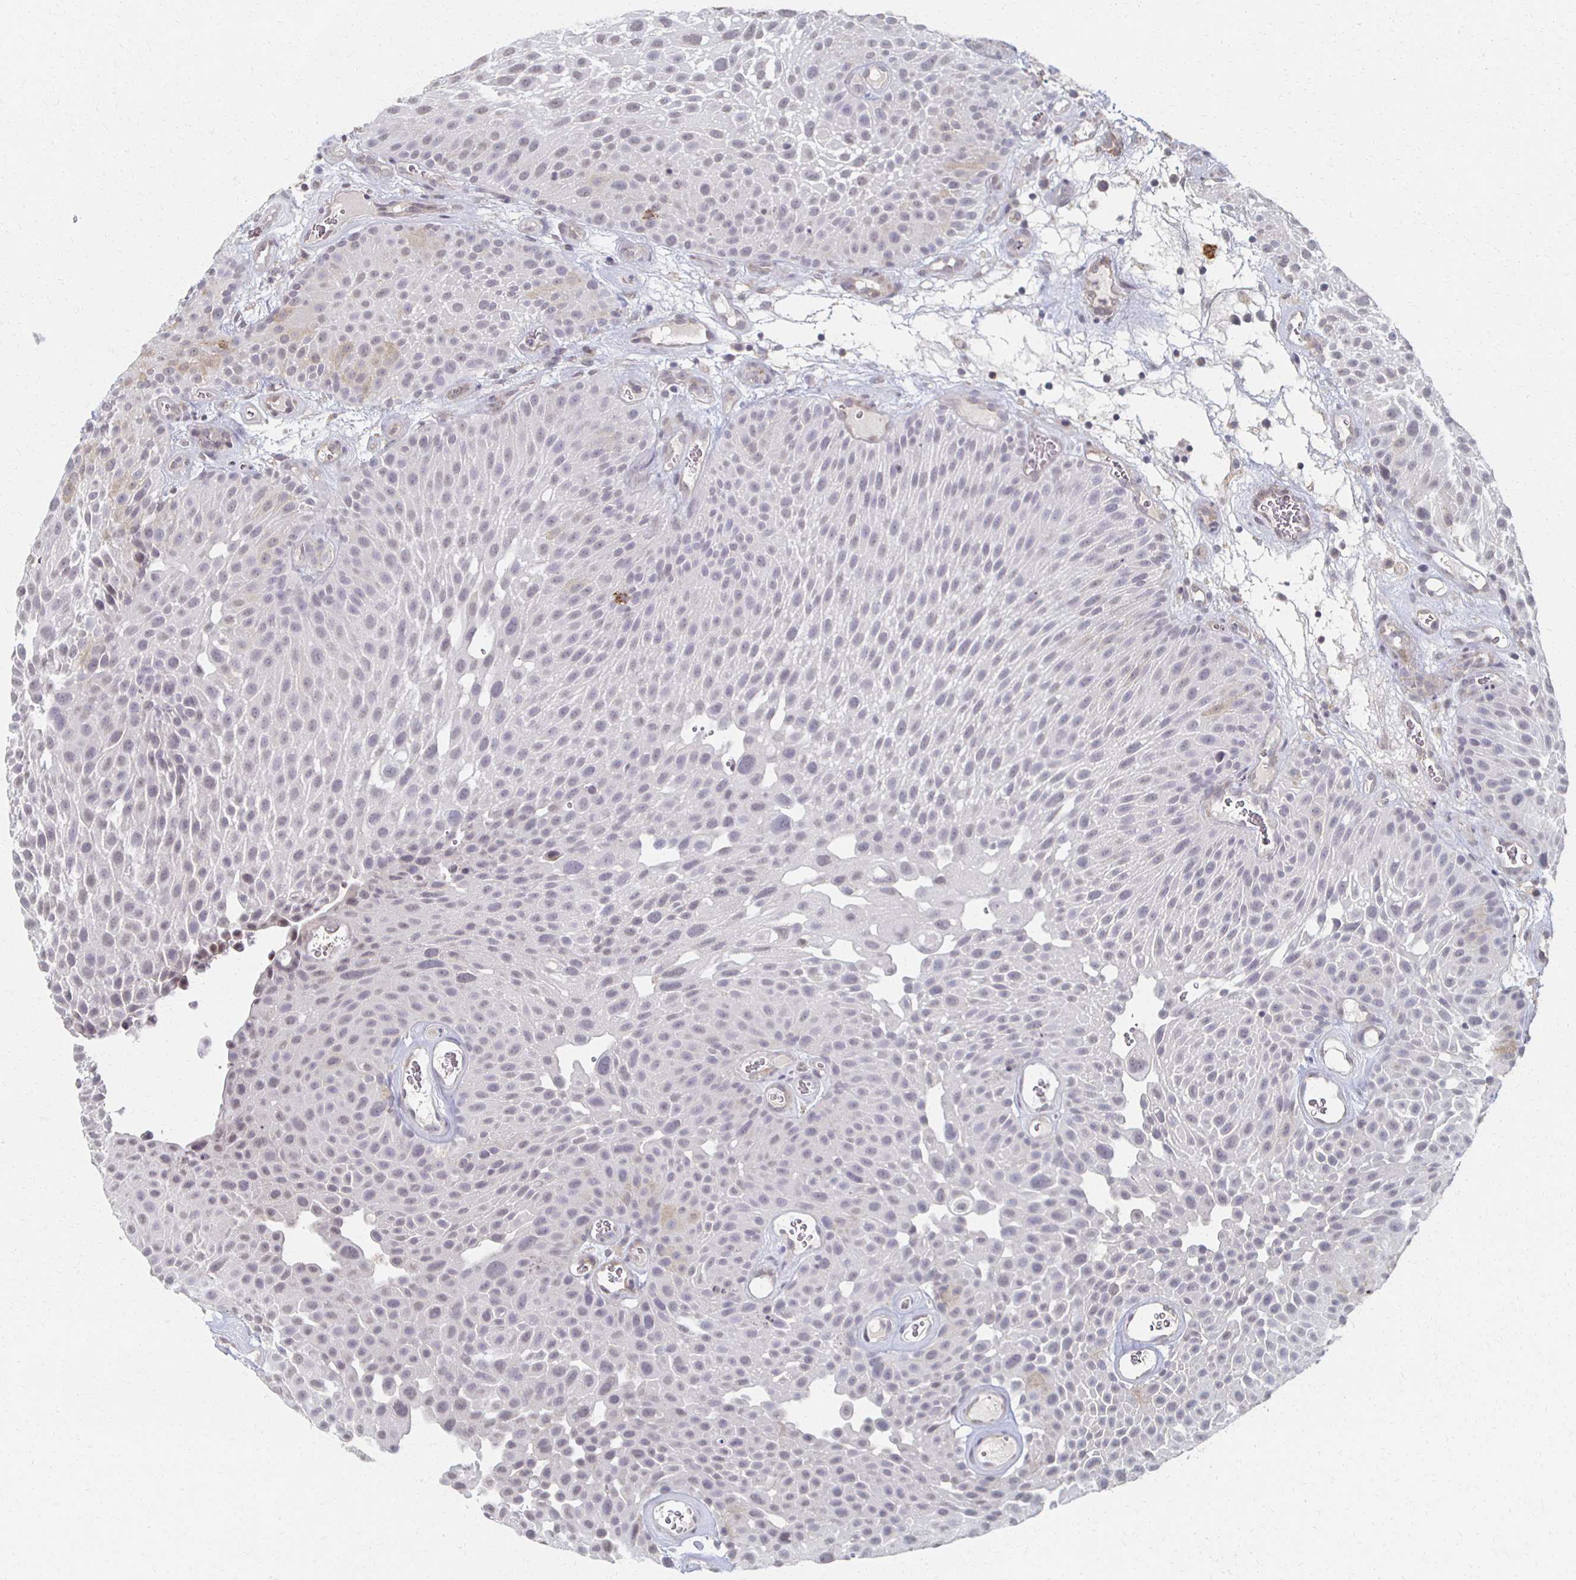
{"staining": {"intensity": "negative", "quantity": "none", "location": "none"}, "tissue": "urothelial cancer", "cell_type": "Tumor cells", "image_type": "cancer", "snomed": [{"axis": "morphology", "description": "Urothelial carcinoma, Low grade"}, {"axis": "topography", "description": "Urinary bladder"}], "caption": "Tumor cells are negative for brown protein staining in low-grade urothelial carcinoma. The staining was performed using DAB to visualize the protein expression in brown, while the nuclei were stained in blue with hematoxylin (Magnification: 20x).", "gene": "DAB1", "patient": {"sex": "male", "age": 72}}